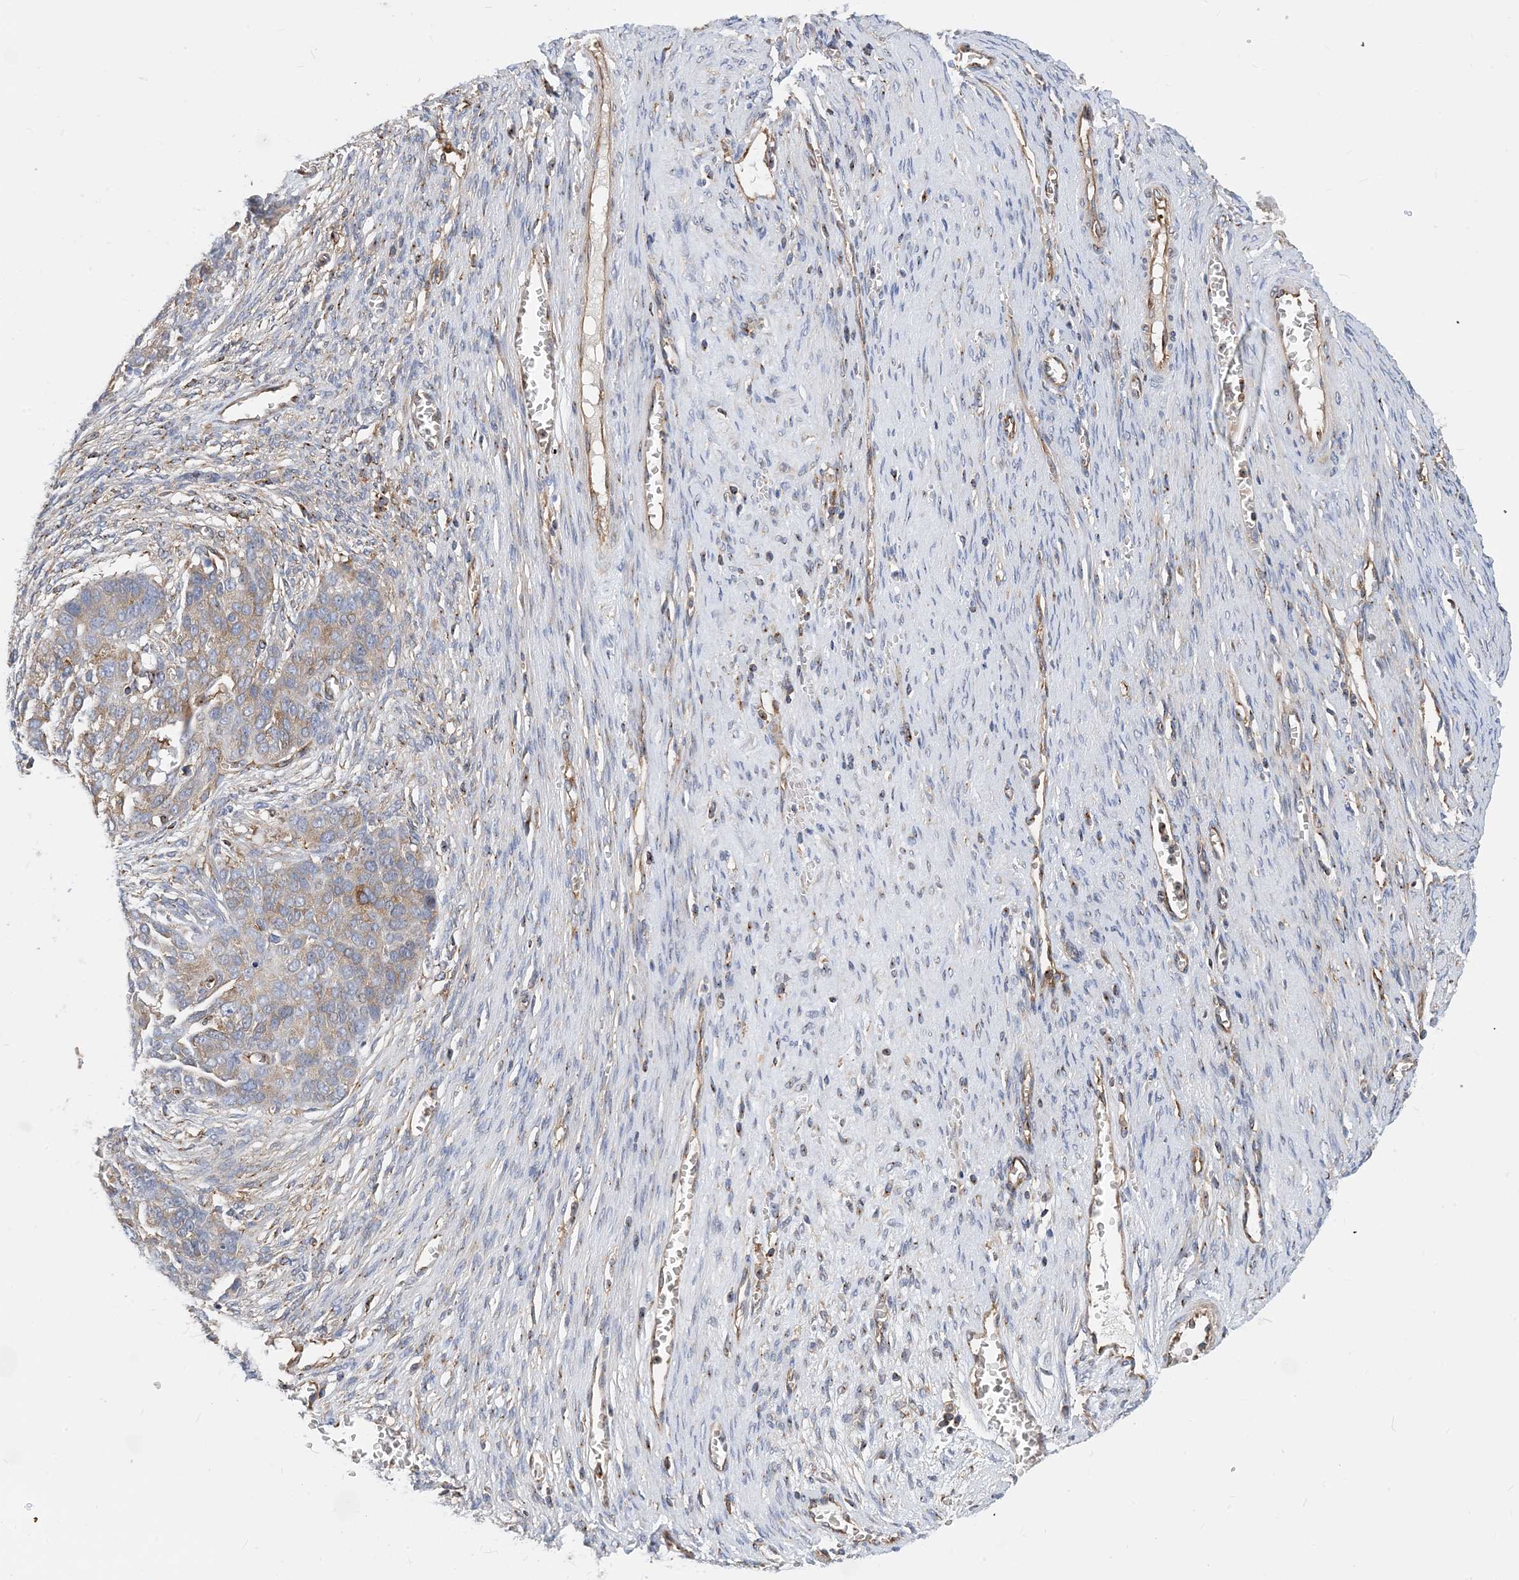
{"staining": {"intensity": "weak", "quantity": "<25%", "location": "cytoplasmic/membranous"}, "tissue": "ovarian cancer", "cell_type": "Tumor cells", "image_type": "cancer", "snomed": [{"axis": "morphology", "description": "Cystadenocarcinoma, serous, NOS"}, {"axis": "topography", "description": "Ovary"}], "caption": "Tumor cells show no significant protein positivity in ovarian serous cystadenocarcinoma.", "gene": "DYNC1LI1", "patient": {"sex": "female", "age": 44}}